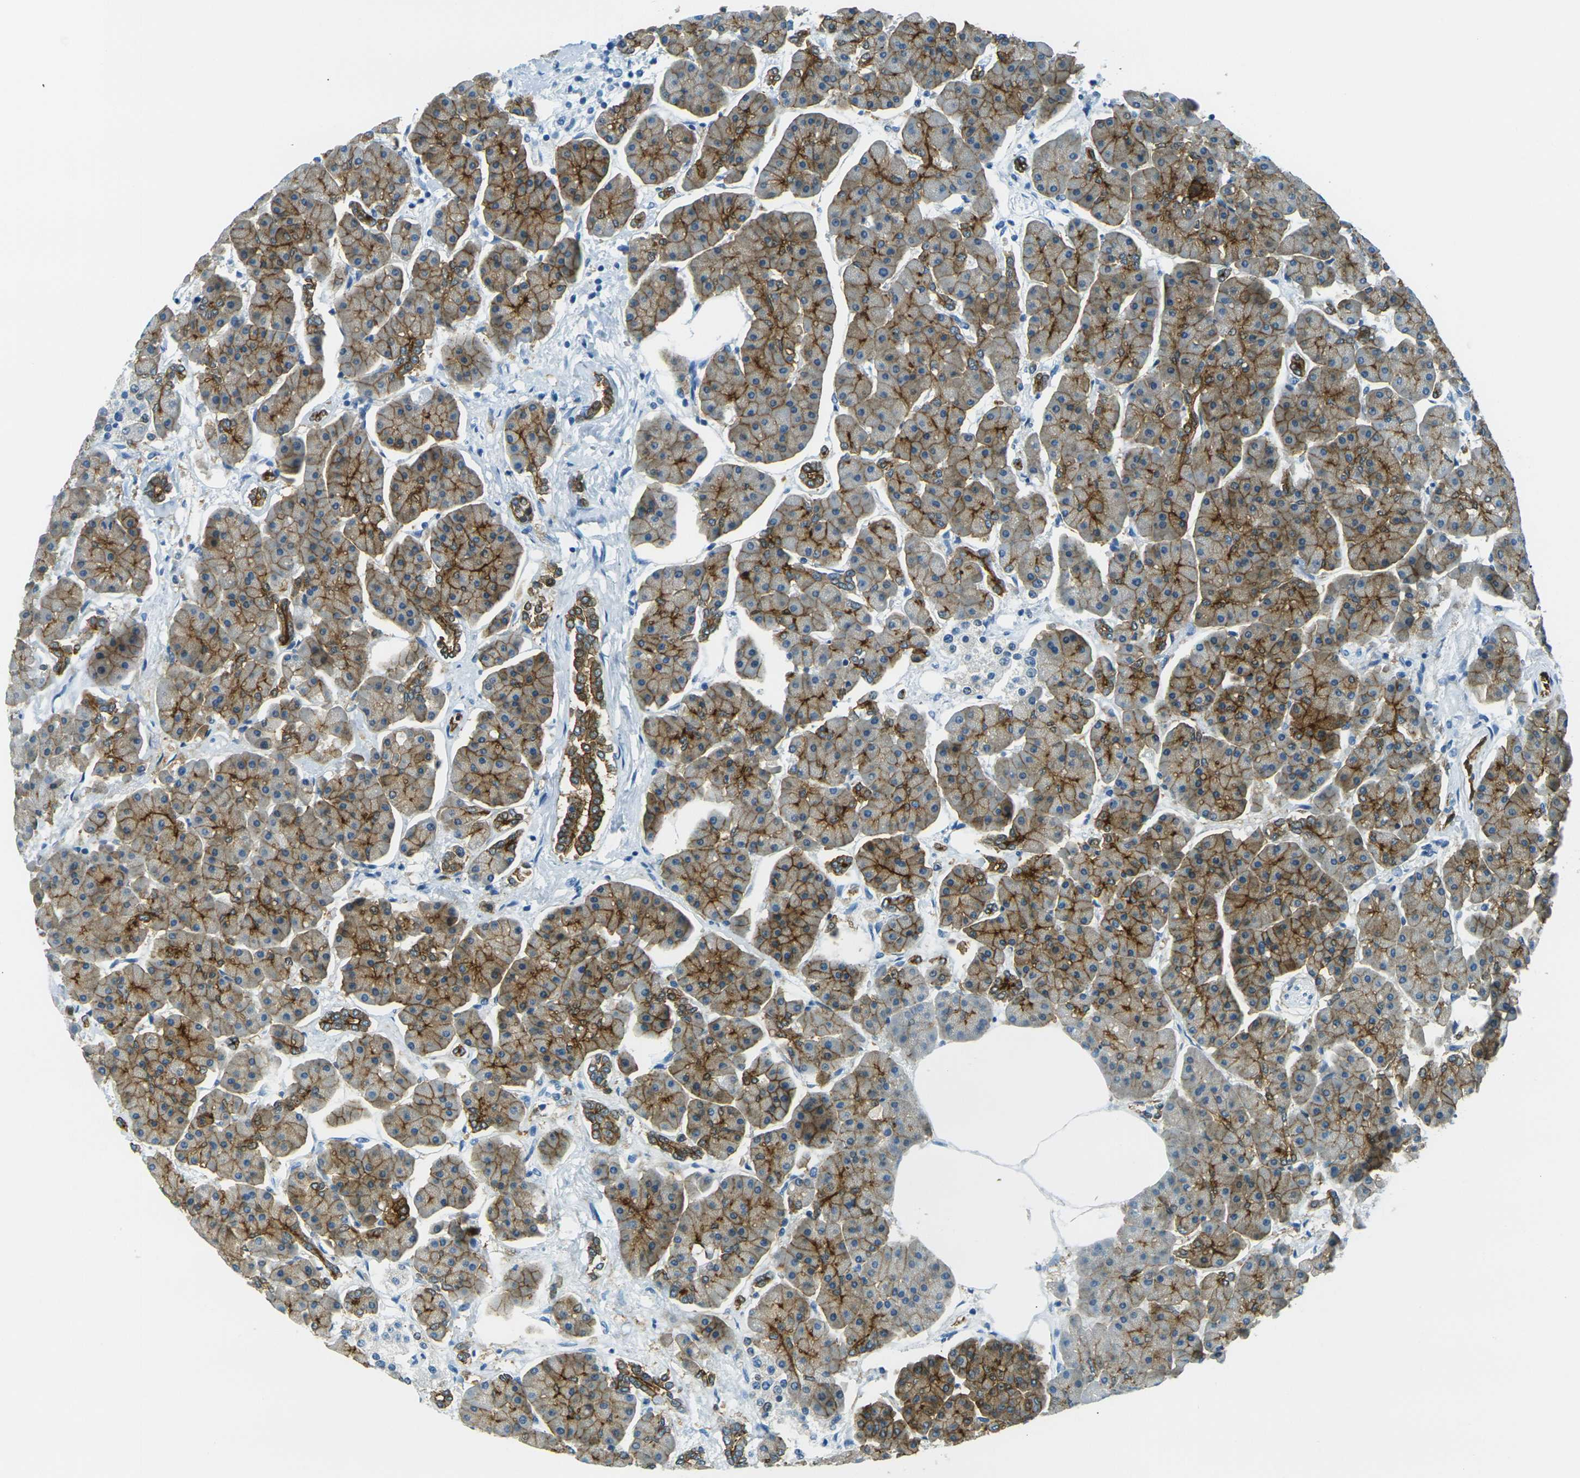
{"staining": {"intensity": "moderate", "quantity": "25%-75%", "location": "cytoplasmic/membranous"}, "tissue": "pancreas", "cell_type": "Exocrine glandular cells", "image_type": "normal", "snomed": [{"axis": "morphology", "description": "Normal tissue, NOS"}, {"axis": "topography", "description": "Pancreas"}], "caption": "Immunohistochemical staining of unremarkable pancreas displays 25%-75% levels of moderate cytoplasmic/membranous protein expression in about 25%-75% of exocrine glandular cells. Using DAB (3,3'-diaminobenzidine) (brown) and hematoxylin (blue) stains, captured at high magnification using brightfield microscopy.", "gene": "OCLN", "patient": {"sex": "female", "age": 70}}